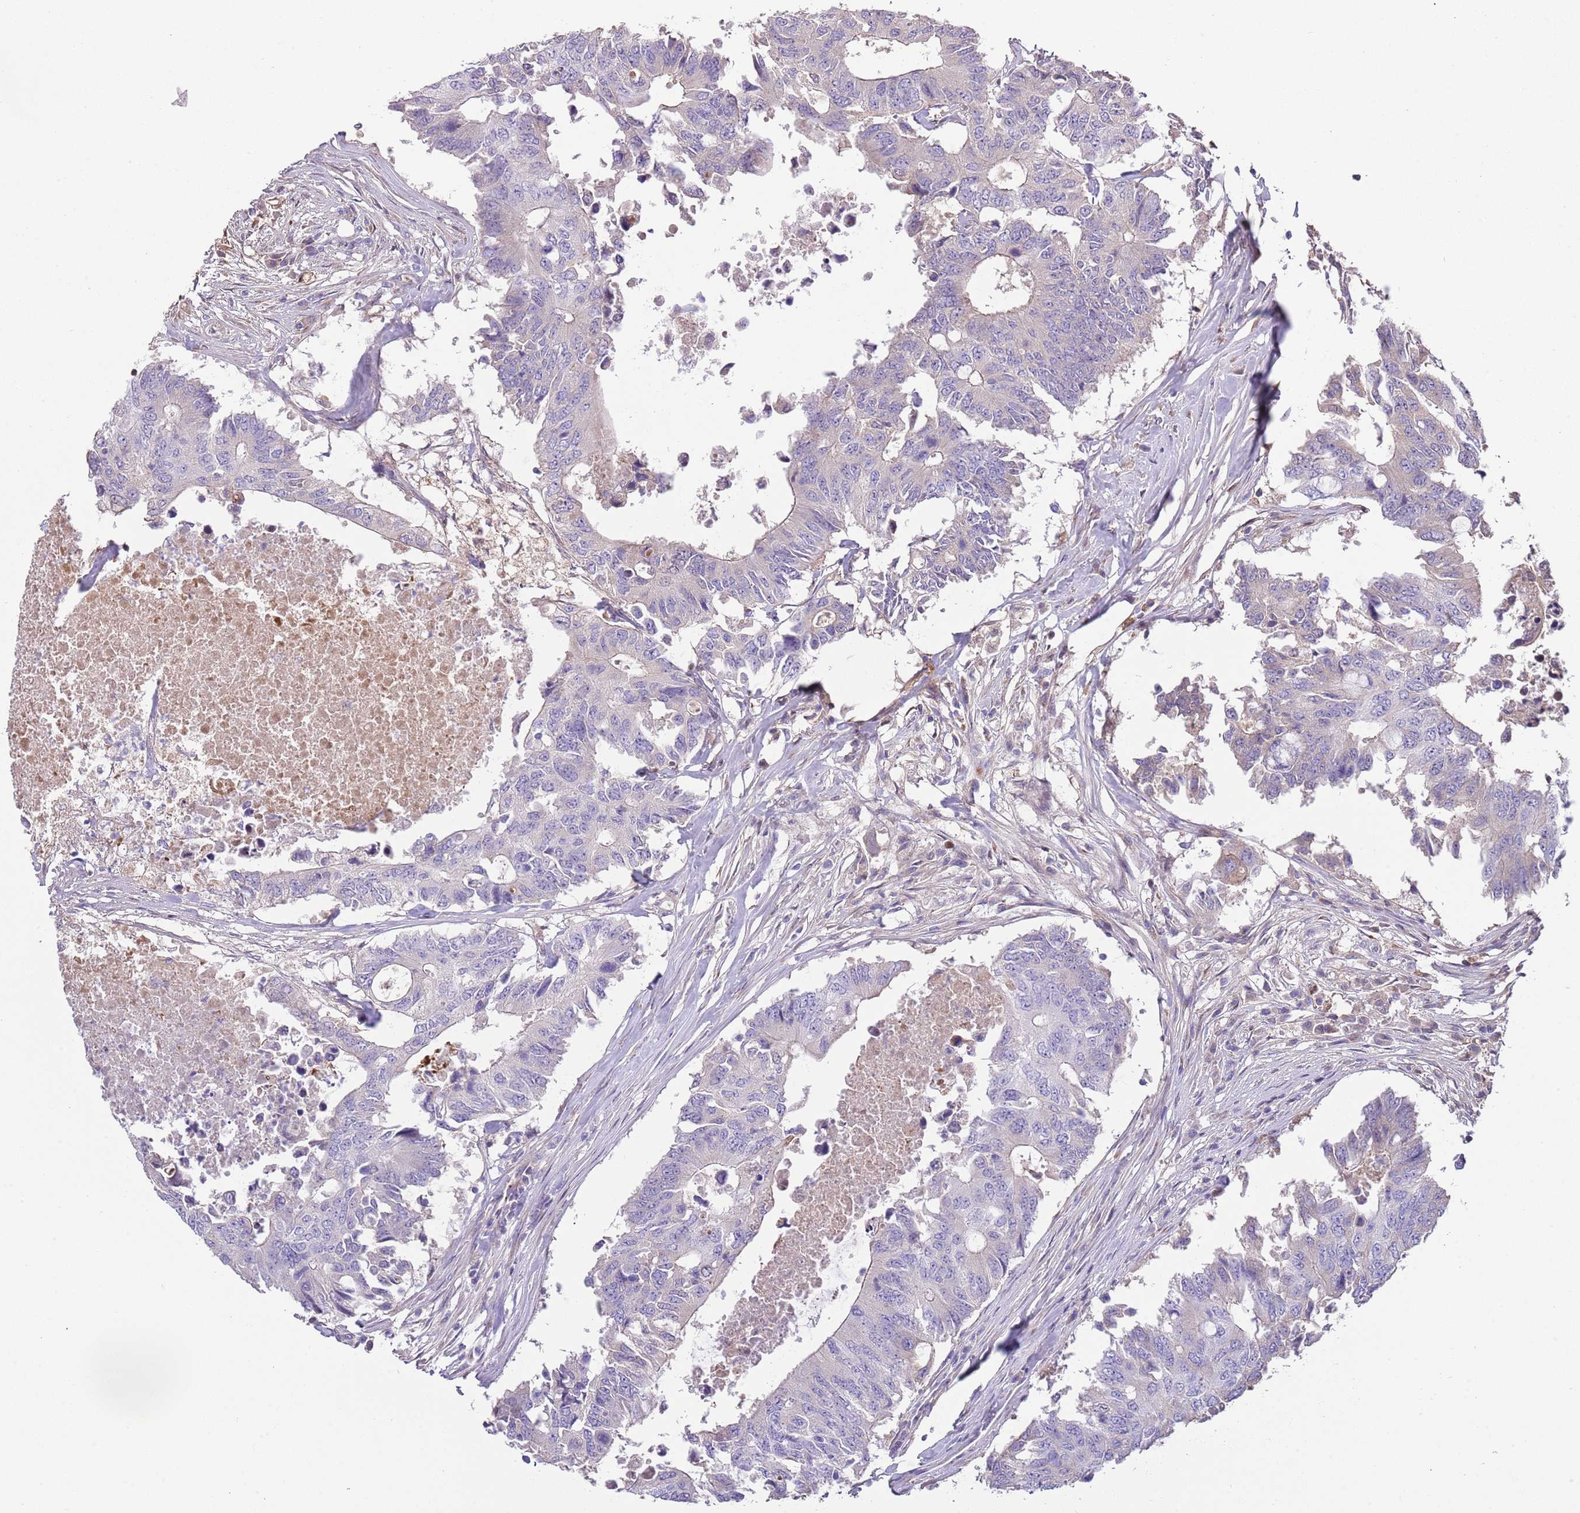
{"staining": {"intensity": "negative", "quantity": "none", "location": "none"}, "tissue": "colorectal cancer", "cell_type": "Tumor cells", "image_type": "cancer", "snomed": [{"axis": "morphology", "description": "Adenocarcinoma, NOS"}, {"axis": "topography", "description": "Colon"}], "caption": "High power microscopy histopathology image of an IHC image of adenocarcinoma (colorectal), revealing no significant staining in tumor cells.", "gene": "ABHD17C", "patient": {"sex": "male", "age": 71}}